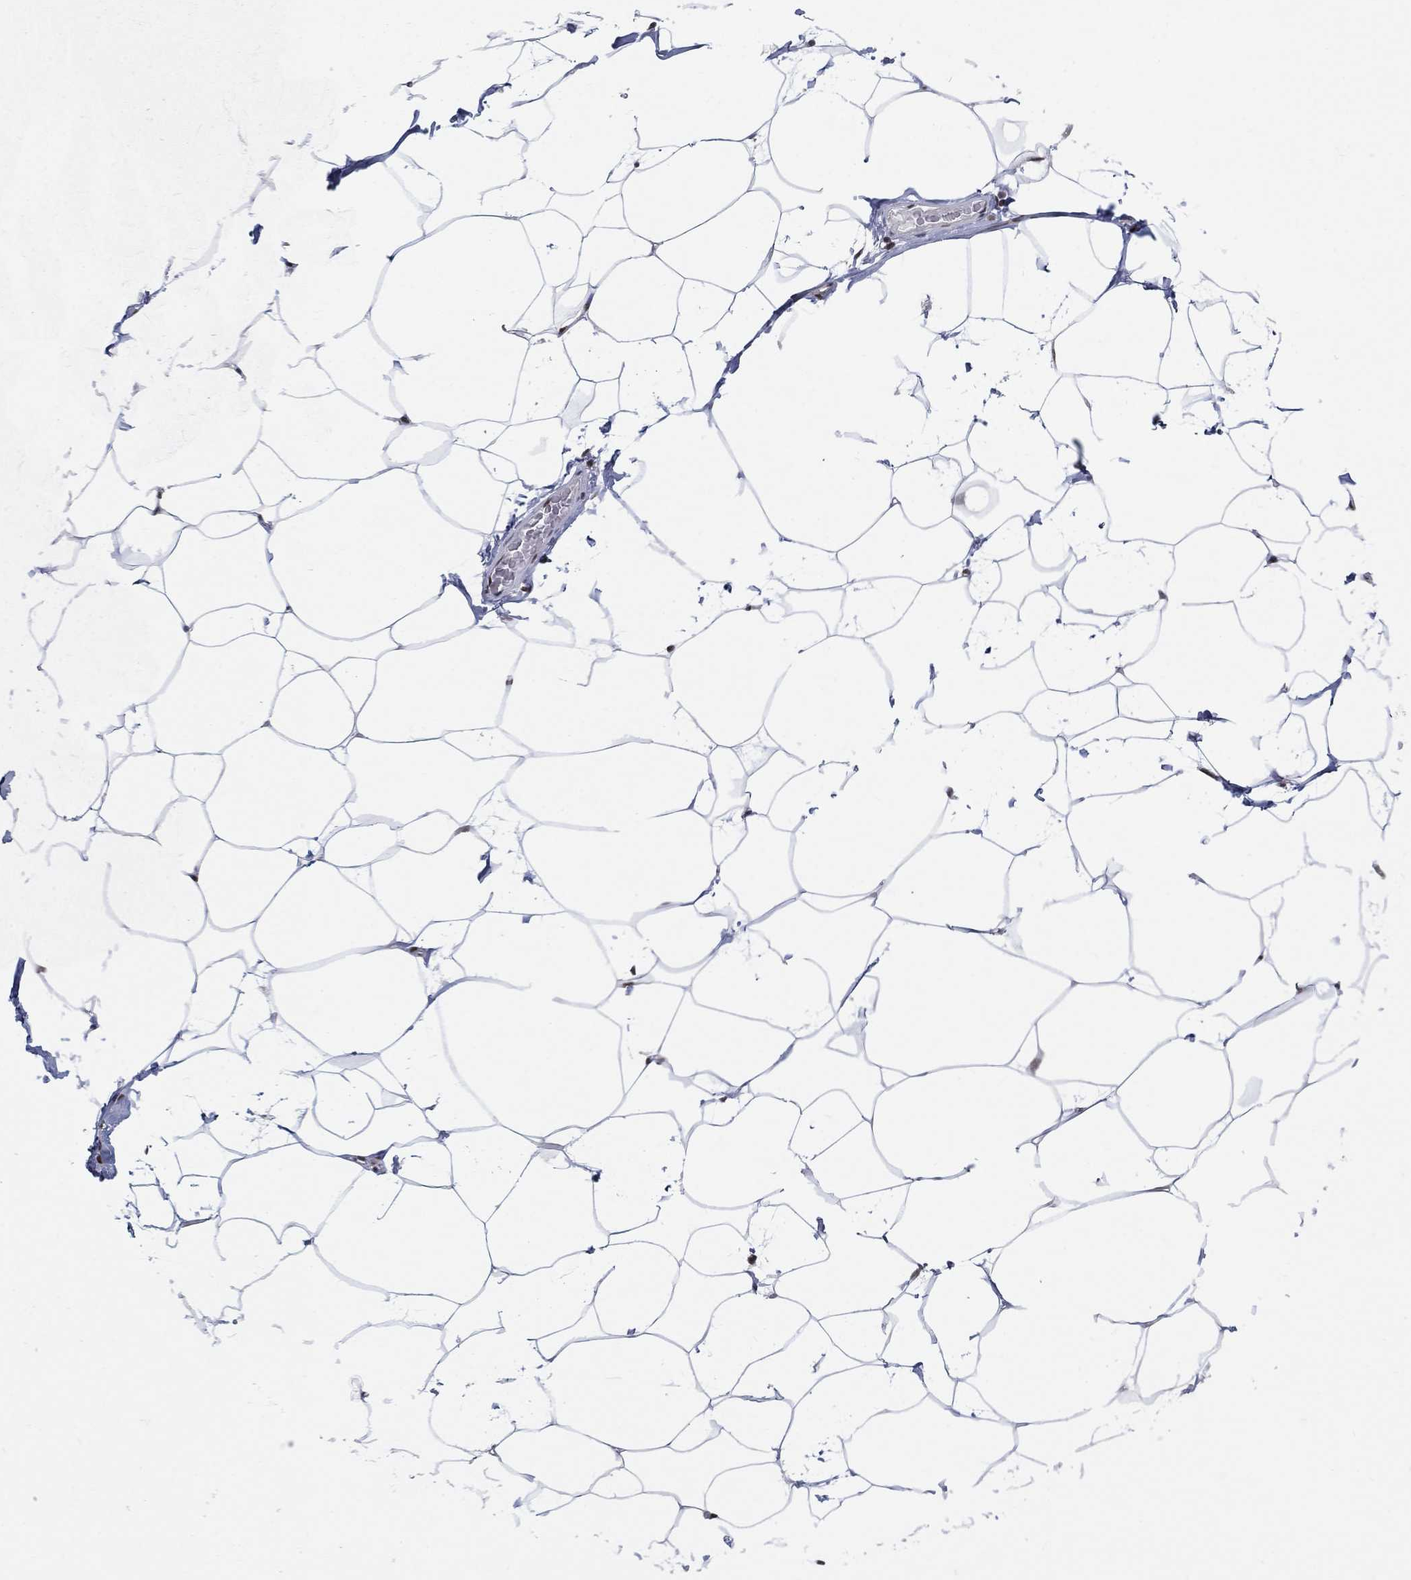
{"staining": {"intensity": "negative", "quantity": "none", "location": "none"}, "tissue": "breast", "cell_type": "Adipocytes", "image_type": "normal", "snomed": [{"axis": "morphology", "description": "Normal tissue, NOS"}, {"axis": "topography", "description": "Breast"}], "caption": "Immunohistochemistry (IHC) image of unremarkable breast: human breast stained with DAB displays no significant protein positivity in adipocytes.", "gene": "CENPE", "patient": {"sex": "female", "age": 32}}